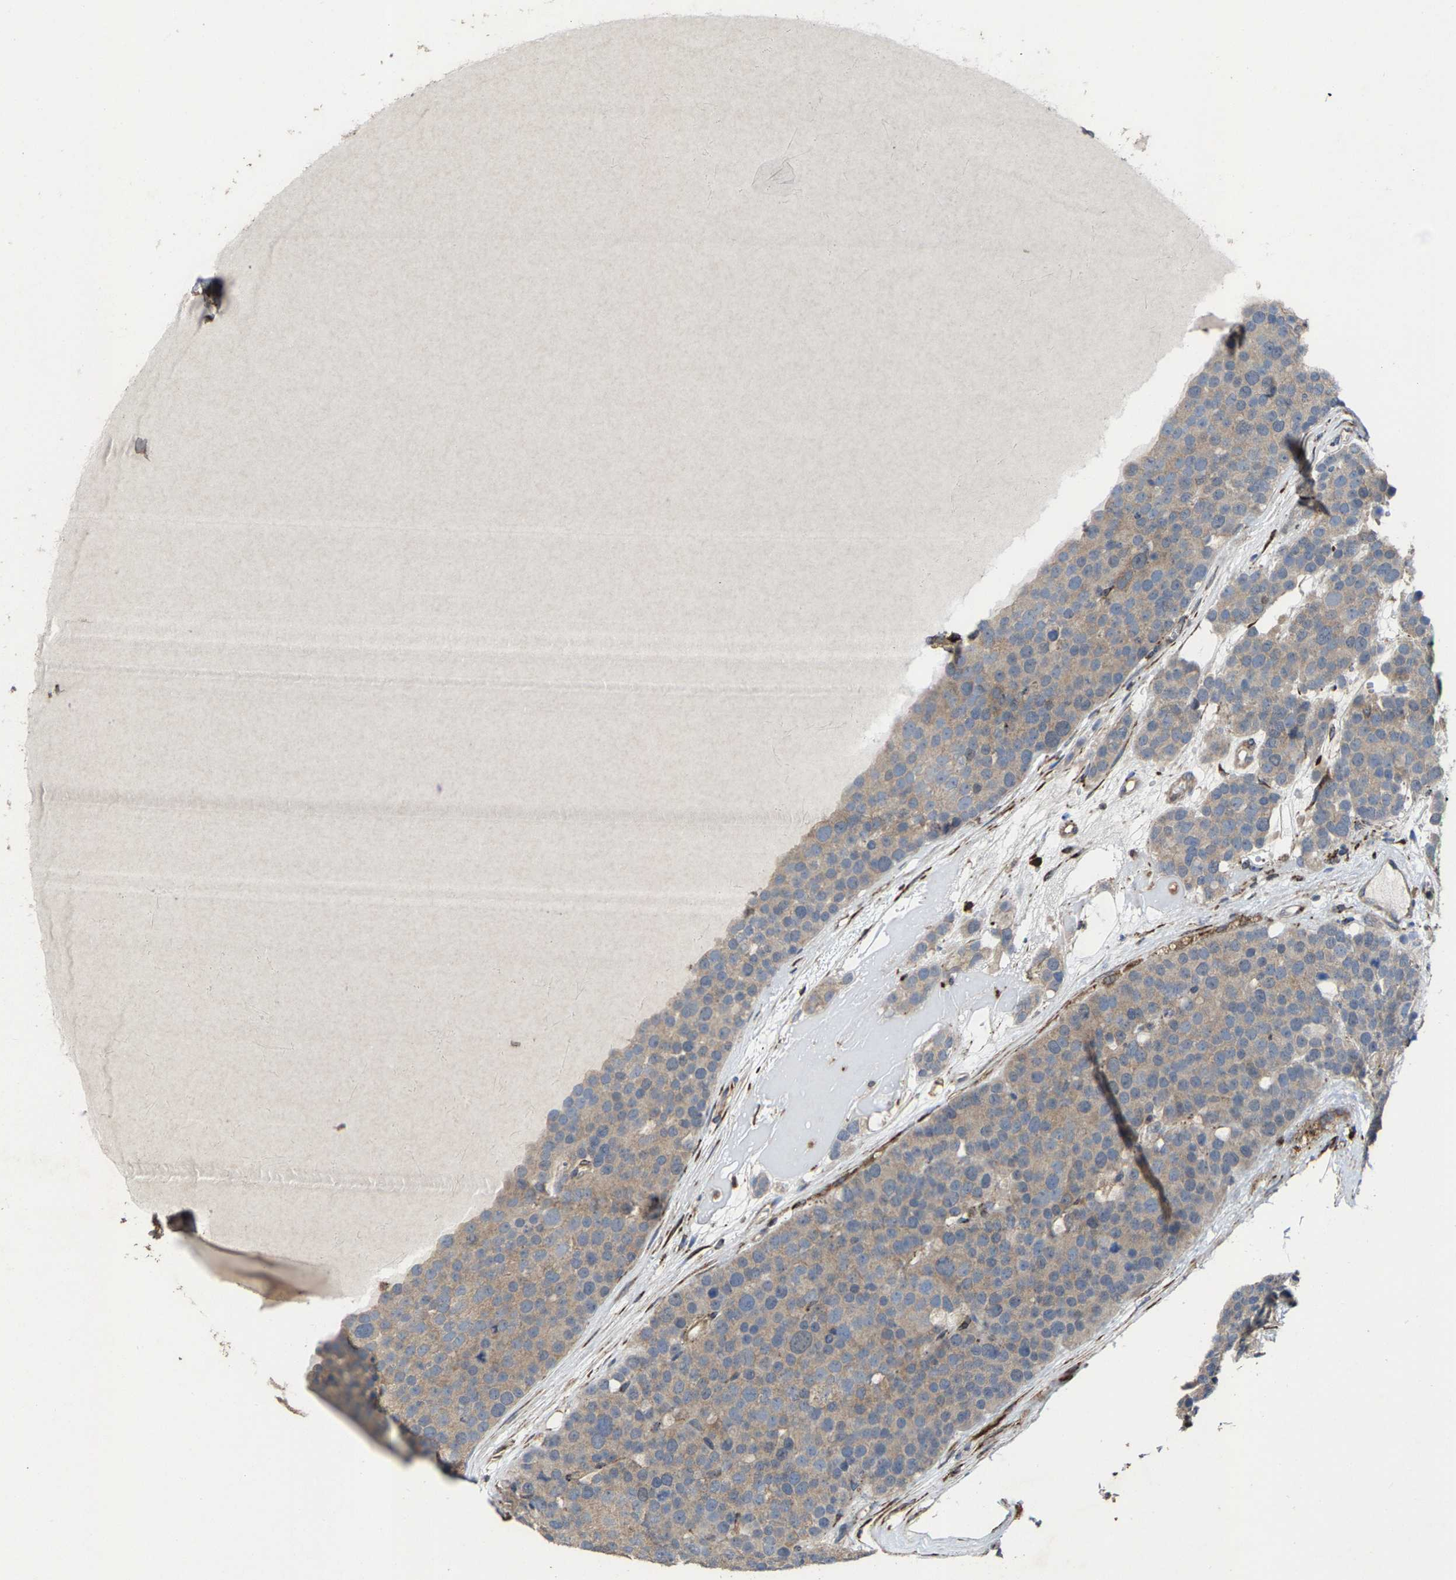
{"staining": {"intensity": "weak", "quantity": "<25%", "location": "cytoplasmic/membranous"}, "tissue": "testis cancer", "cell_type": "Tumor cells", "image_type": "cancer", "snomed": [{"axis": "morphology", "description": "Seminoma, NOS"}, {"axis": "topography", "description": "Testis"}], "caption": "IHC of human seminoma (testis) reveals no staining in tumor cells.", "gene": "FGD3", "patient": {"sex": "male", "age": 71}}